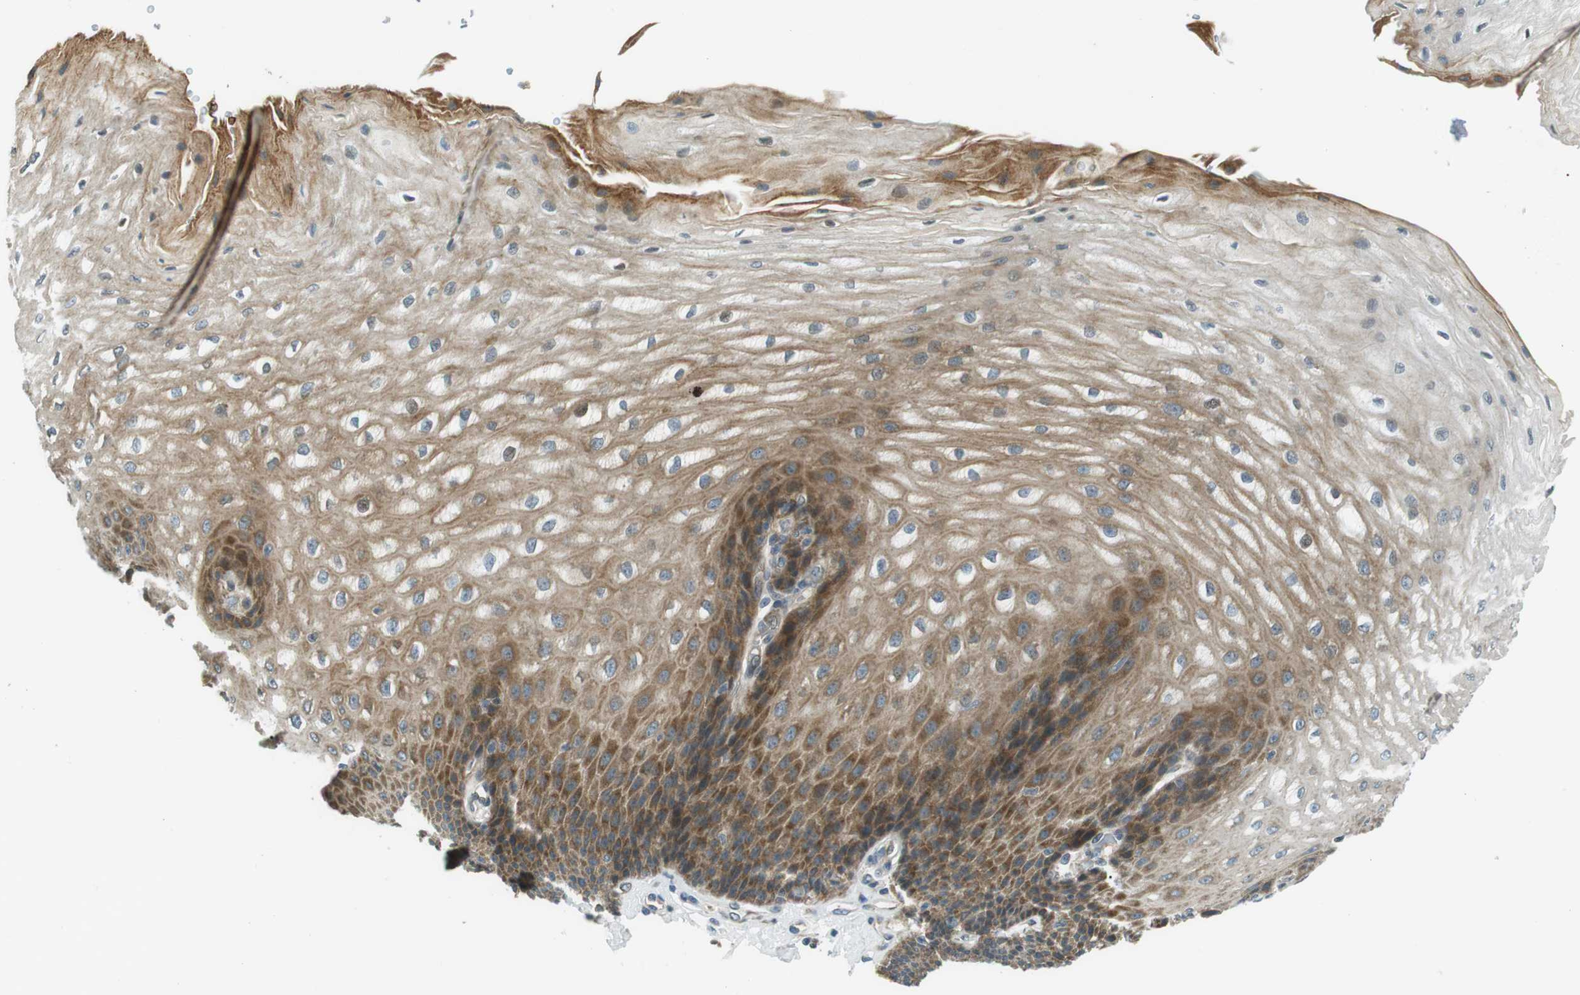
{"staining": {"intensity": "moderate", "quantity": ">75%", "location": "cytoplasmic/membranous"}, "tissue": "esophagus", "cell_type": "Squamous epithelial cells", "image_type": "normal", "snomed": [{"axis": "morphology", "description": "Normal tissue, NOS"}, {"axis": "topography", "description": "Esophagus"}], "caption": "This histopathology image exhibits normal esophagus stained with immunohistochemistry (IHC) to label a protein in brown. The cytoplasmic/membranous of squamous epithelial cells show moderate positivity for the protein. Nuclei are counter-stained blue.", "gene": "TMEM74", "patient": {"sex": "male", "age": 54}}